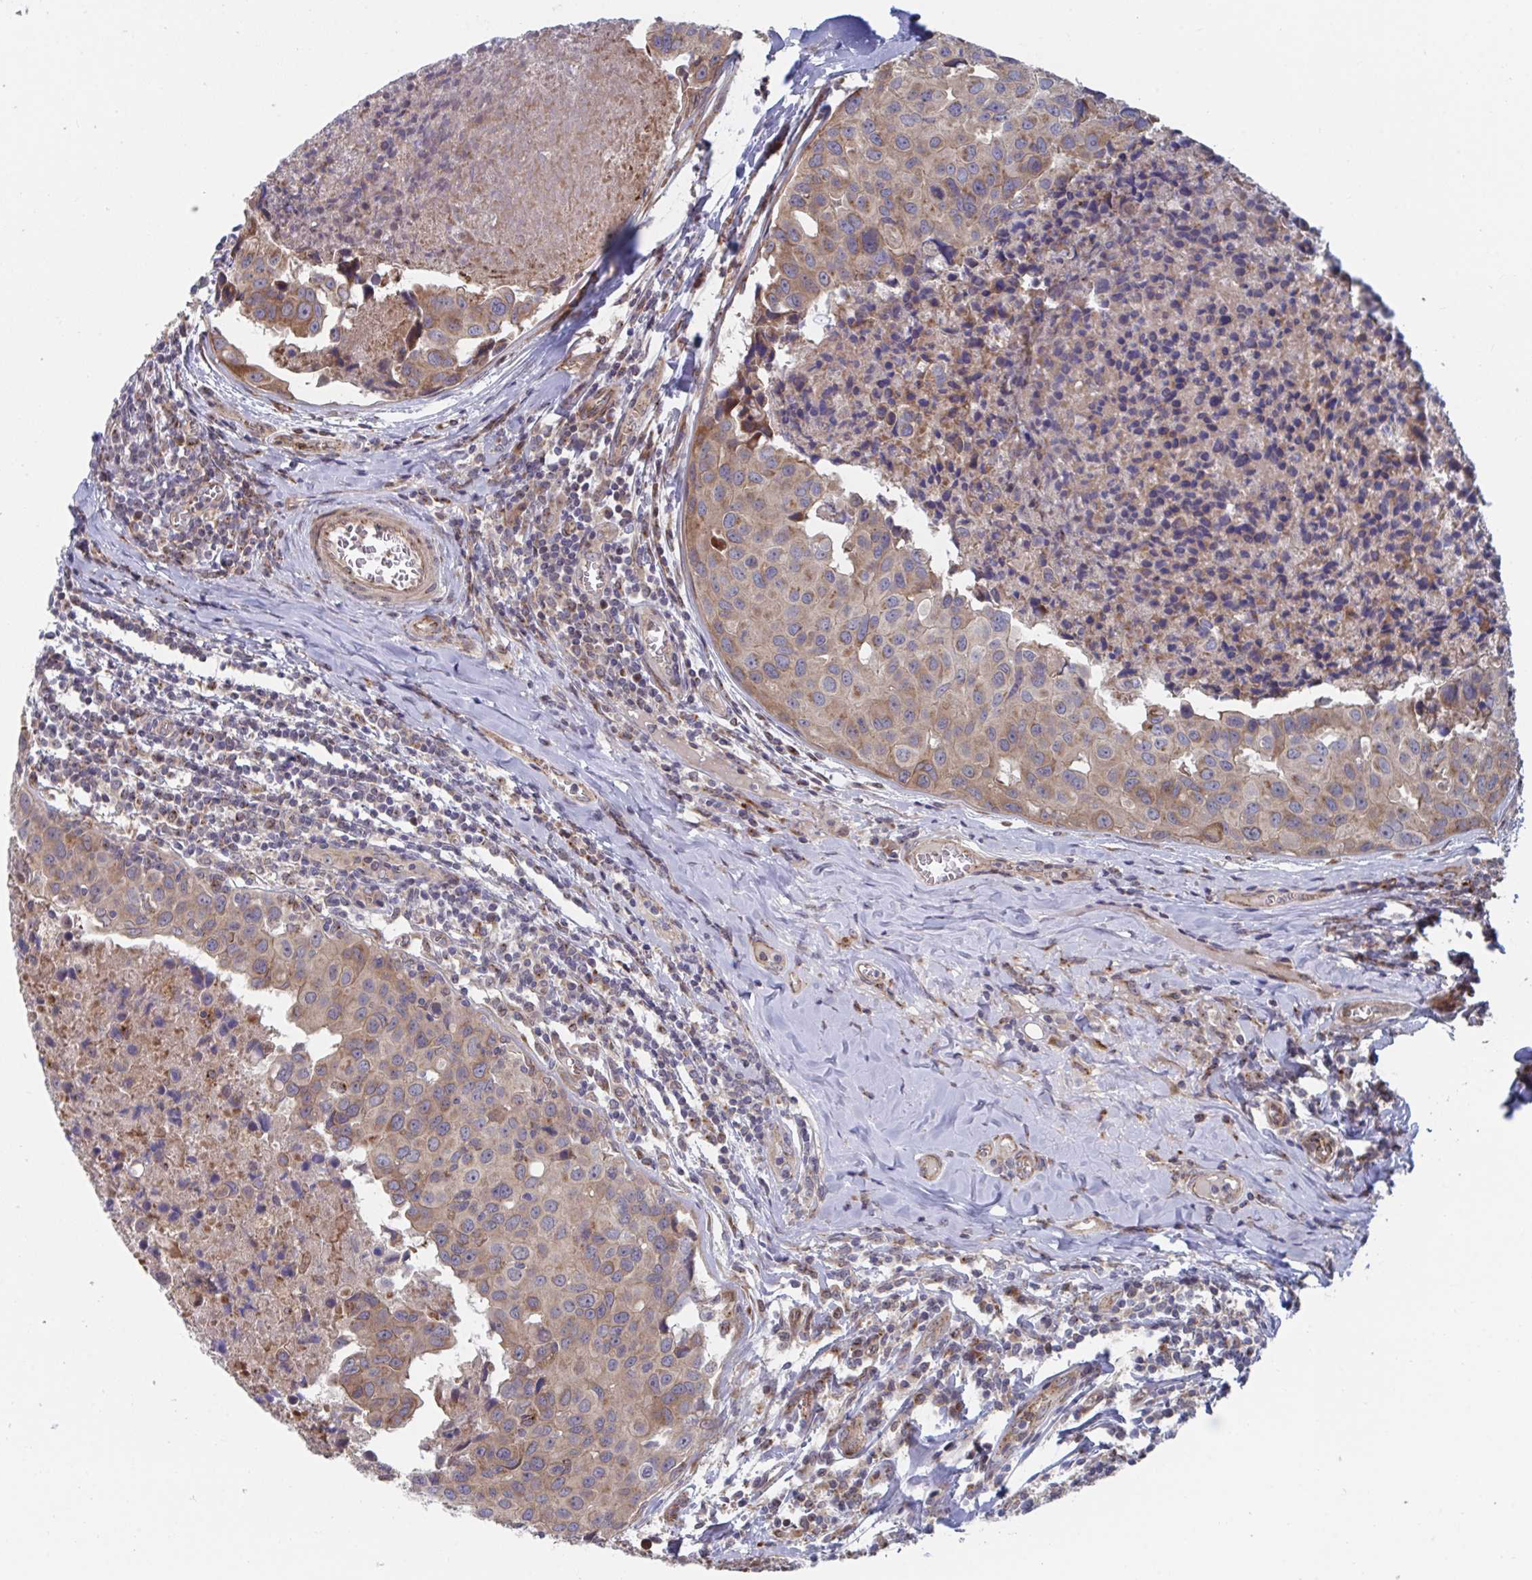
{"staining": {"intensity": "moderate", "quantity": ">75%", "location": "cytoplasmic/membranous"}, "tissue": "breast cancer", "cell_type": "Tumor cells", "image_type": "cancer", "snomed": [{"axis": "morphology", "description": "Duct carcinoma"}, {"axis": "topography", "description": "Breast"}], "caption": "Approximately >75% of tumor cells in human breast cancer (intraductal carcinoma) reveal moderate cytoplasmic/membranous protein staining as visualized by brown immunohistochemical staining.", "gene": "FJX1", "patient": {"sex": "female", "age": 24}}